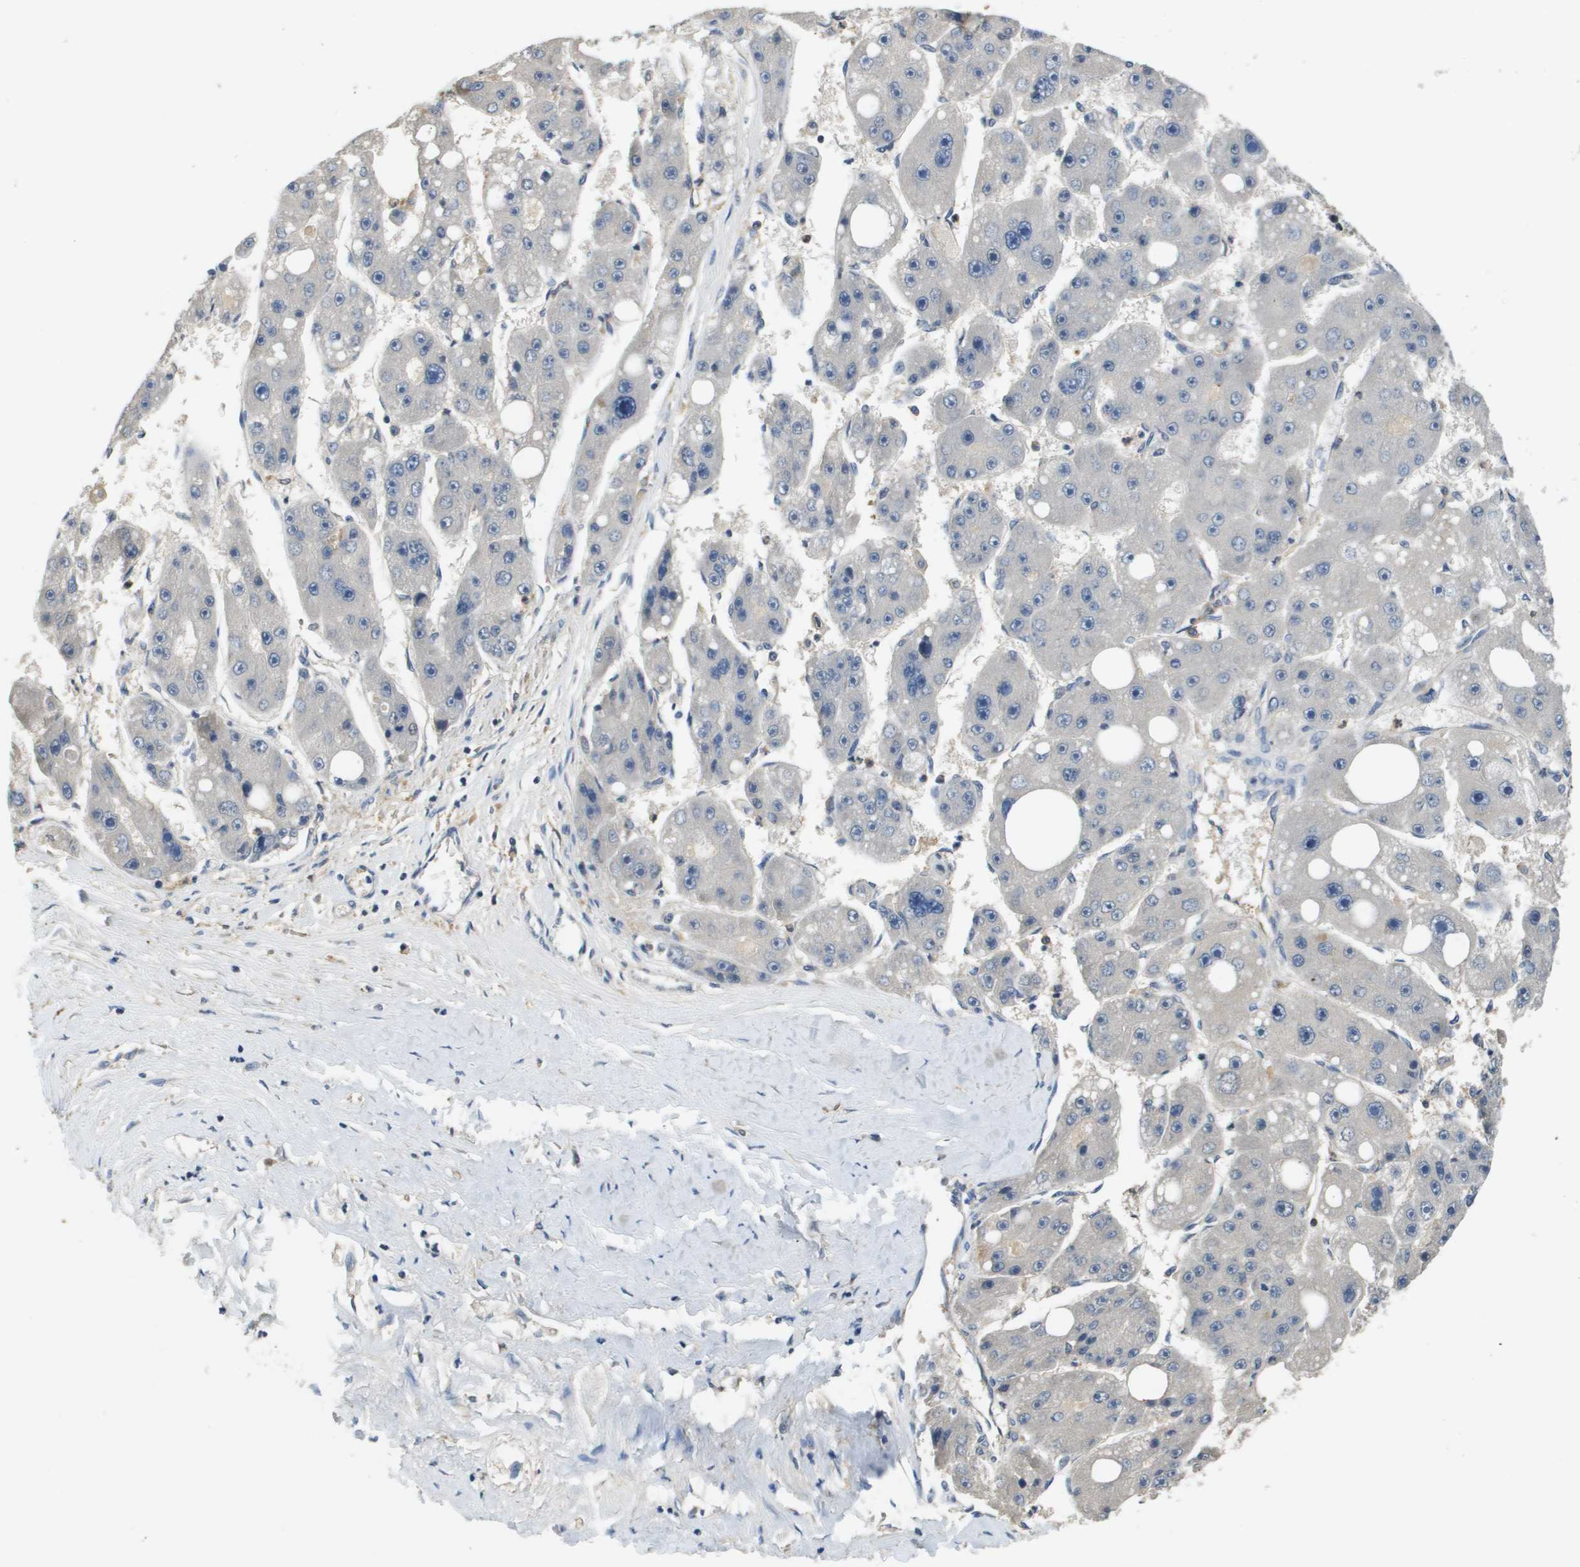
{"staining": {"intensity": "negative", "quantity": "none", "location": "none"}, "tissue": "liver cancer", "cell_type": "Tumor cells", "image_type": "cancer", "snomed": [{"axis": "morphology", "description": "Carcinoma, Hepatocellular, NOS"}, {"axis": "topography", "description": "Liver"}], "caption": "A high-resolution photomicrograph shows immunohistochemistry (IHC) staining of liver cancer, which exhibits no significant staining in tumor cells.", "gene": "SLC16A3", "patient": {"sex": "female", "age": 61}}